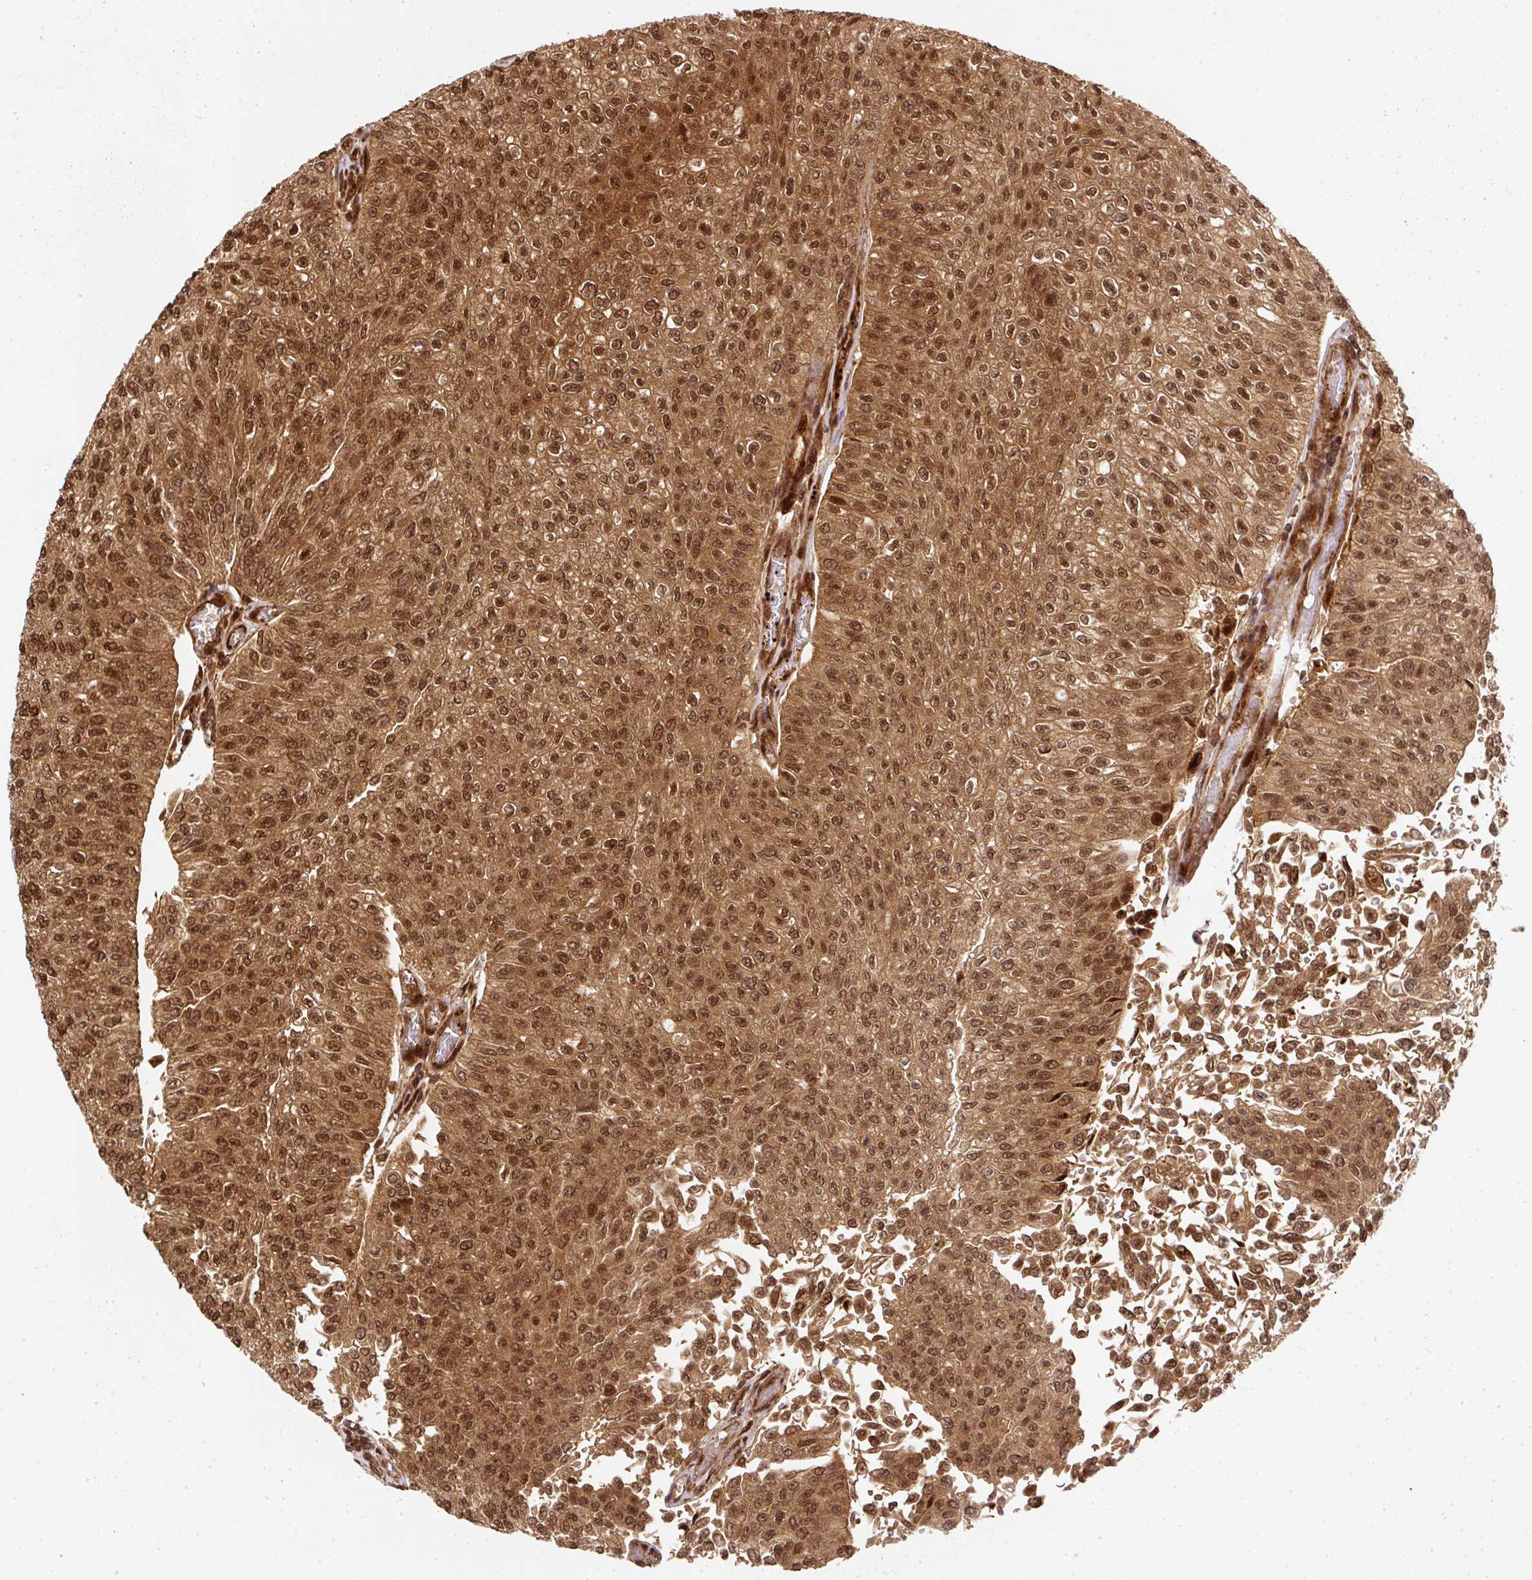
{"staining": {"intensity": "strong", "quantity": ">75%", "location": "cytoplasmic/membranous,nuclear"}, "tissue": "urothelial cancer", "cell_type": "Tumor cells", "image_type": "cancer", "snomed": [{"axis": "morphology", "description": "Urothelial carcinoma, NOS"}, {"axis": "topography", "description": "Urinary bladder"}], "caption": "Urothelial cancer stained with IHC shows strong cytoplasmic/membranous and nuclear expression in about >75% of tumor cells.", "gene": "PSMD1", "patient": {"sex": "male", "age": 59}}